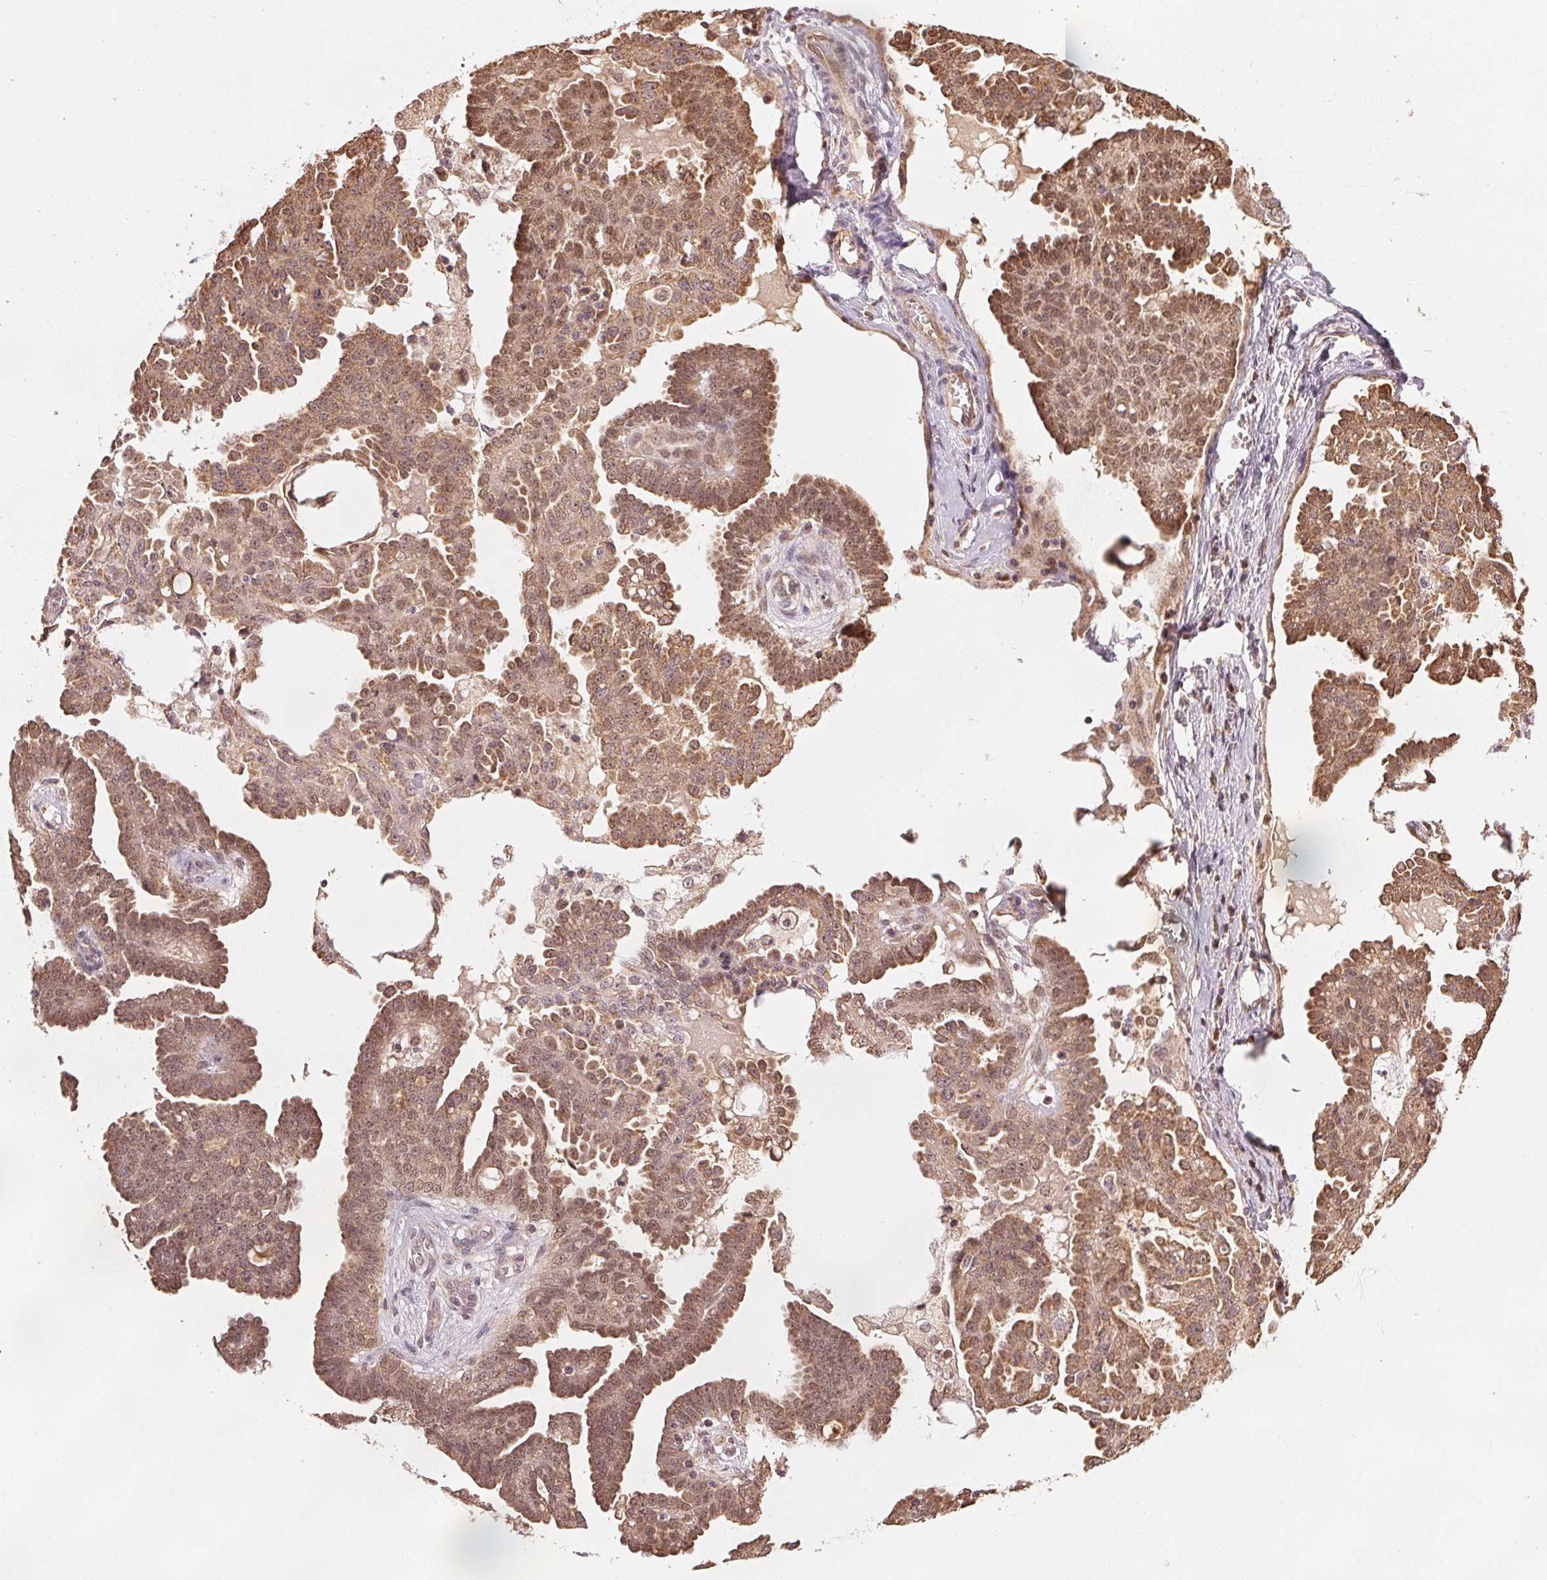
{"staining": {"intensity": "strong", "quantity": ">75%", "location": "cytoplasmic/membranous"}, "tissue": "ovarian cancer", "cell_type": "Tumor cells", "image_type": "cancer", "snomed": [{"axis": "morphology", "description": "Cystadenocarcinoma, serous, NOS"}, {"axis": "topography", "description": "Ovary"}], "caption": "DAB immunohistochemical staining of human serous cystadenocarcinoma (ovarian) displays strong cytoplasmic/membranous protein staining in approximately >75% of tumor cells. (DAB = brown stain, brightfield microscopy at high magnification).", "gene": "ARHGAP6", "patient": {"sex": "female", "age": 71}}